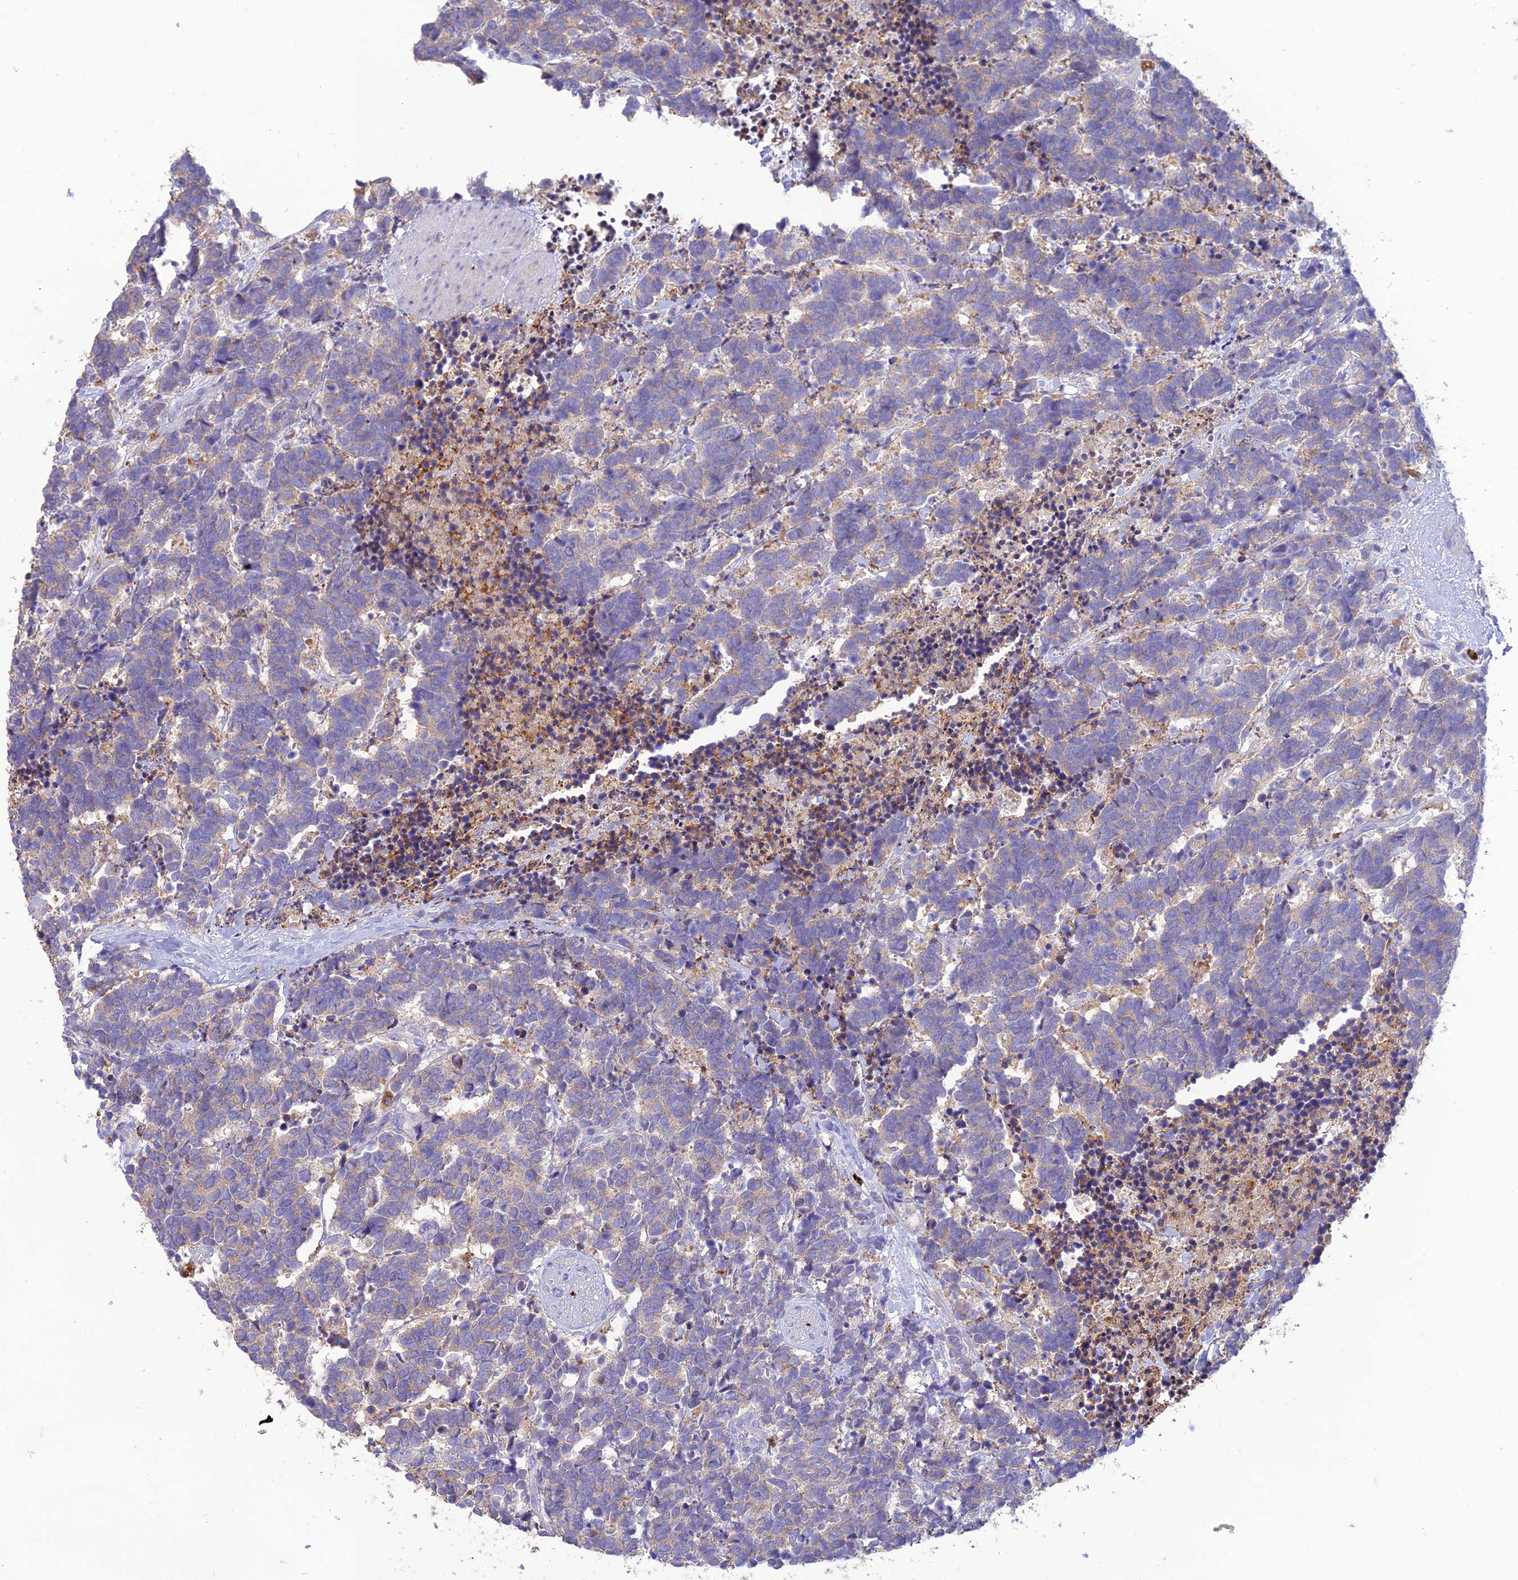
{"staining": {"intensity": "weak", "quantity": "<25%", "location": "cytoplasmic/membranous"}, "tissue": "carcinoid", "cell_type": "Tumor cells", "image_type": "cancer", "snomed": [{"axis": "morphology", "description": "Carcinoma, NOS"}, {"axis": "morphology", "description": "Carcinoid, malignant, NOS"}, {"axis": "topography", "description": "Prostate"}], "caption": "Tumor cells show no significant protein positivity in carcinoid (malignant). (DAB immunohistochemistry, high magnification).", "gene": "SFT2D2", "patient": {"sex": "male", "age": 57}}